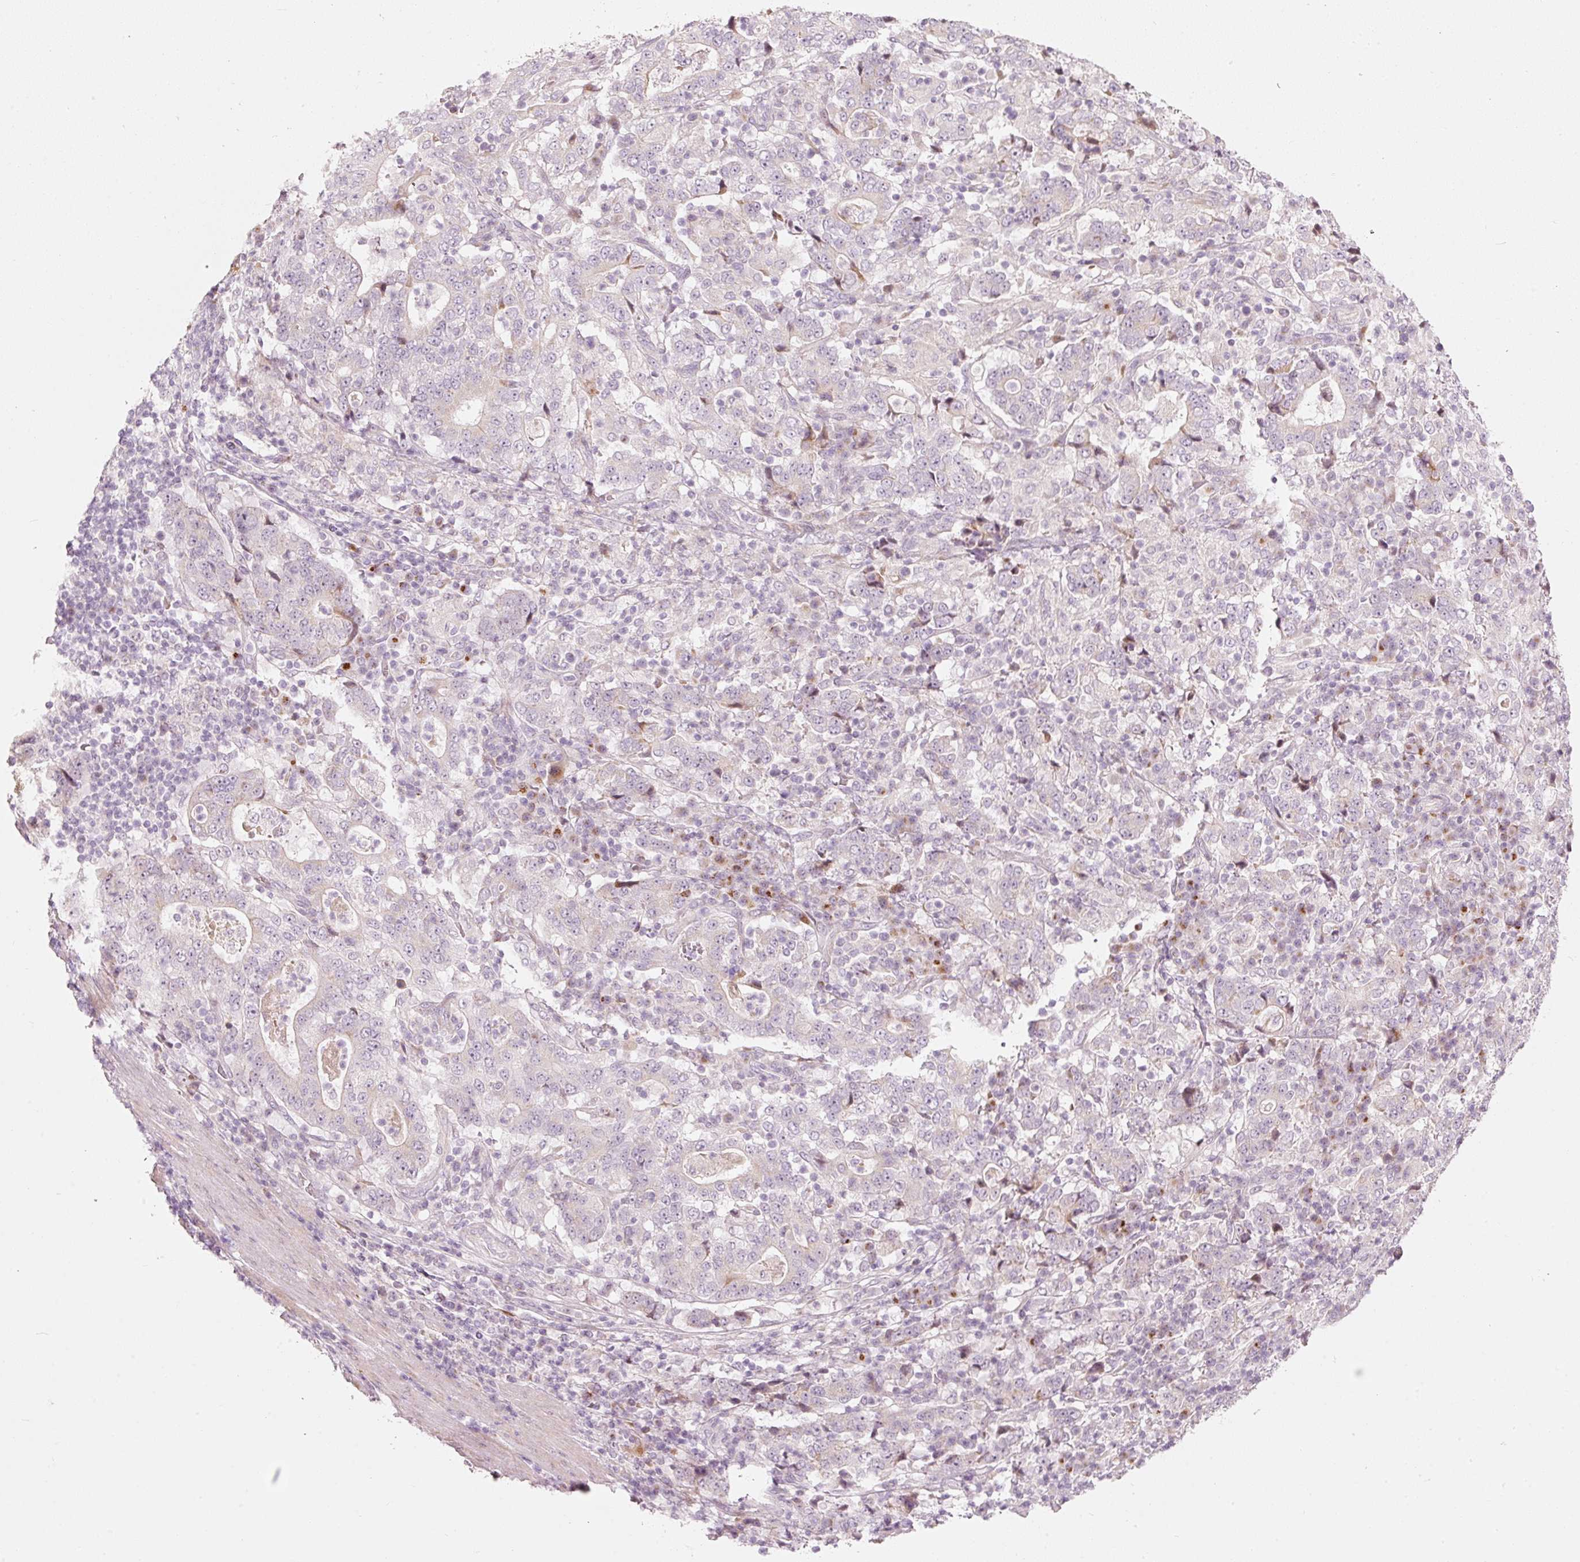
{"staining": {"intensity": "negative", "quantity": "none", "location": "none"}, "tissue": "stomach cancer", "cell_type": "Tumor cells", "image_type": "cancer", "snomed": [{"axis": "morphology", "description": "Normal tissue, NOS"}, {"axis": "morphology", "description": "Adenocarcinoma, NOS"}, {"axis": "topography", "description": "Stomach, upper"}, {"axis": "topography", "description": "Stomach"}], "caption": "IHC photomicrograph of neoplastic tissue: human adenocarcinoma (stomach) stained with DAB demonstrates no significant protein expression in tumor cells.", "gene": "SLC20A1", "patient": {"sex": "male", "age": 59}}